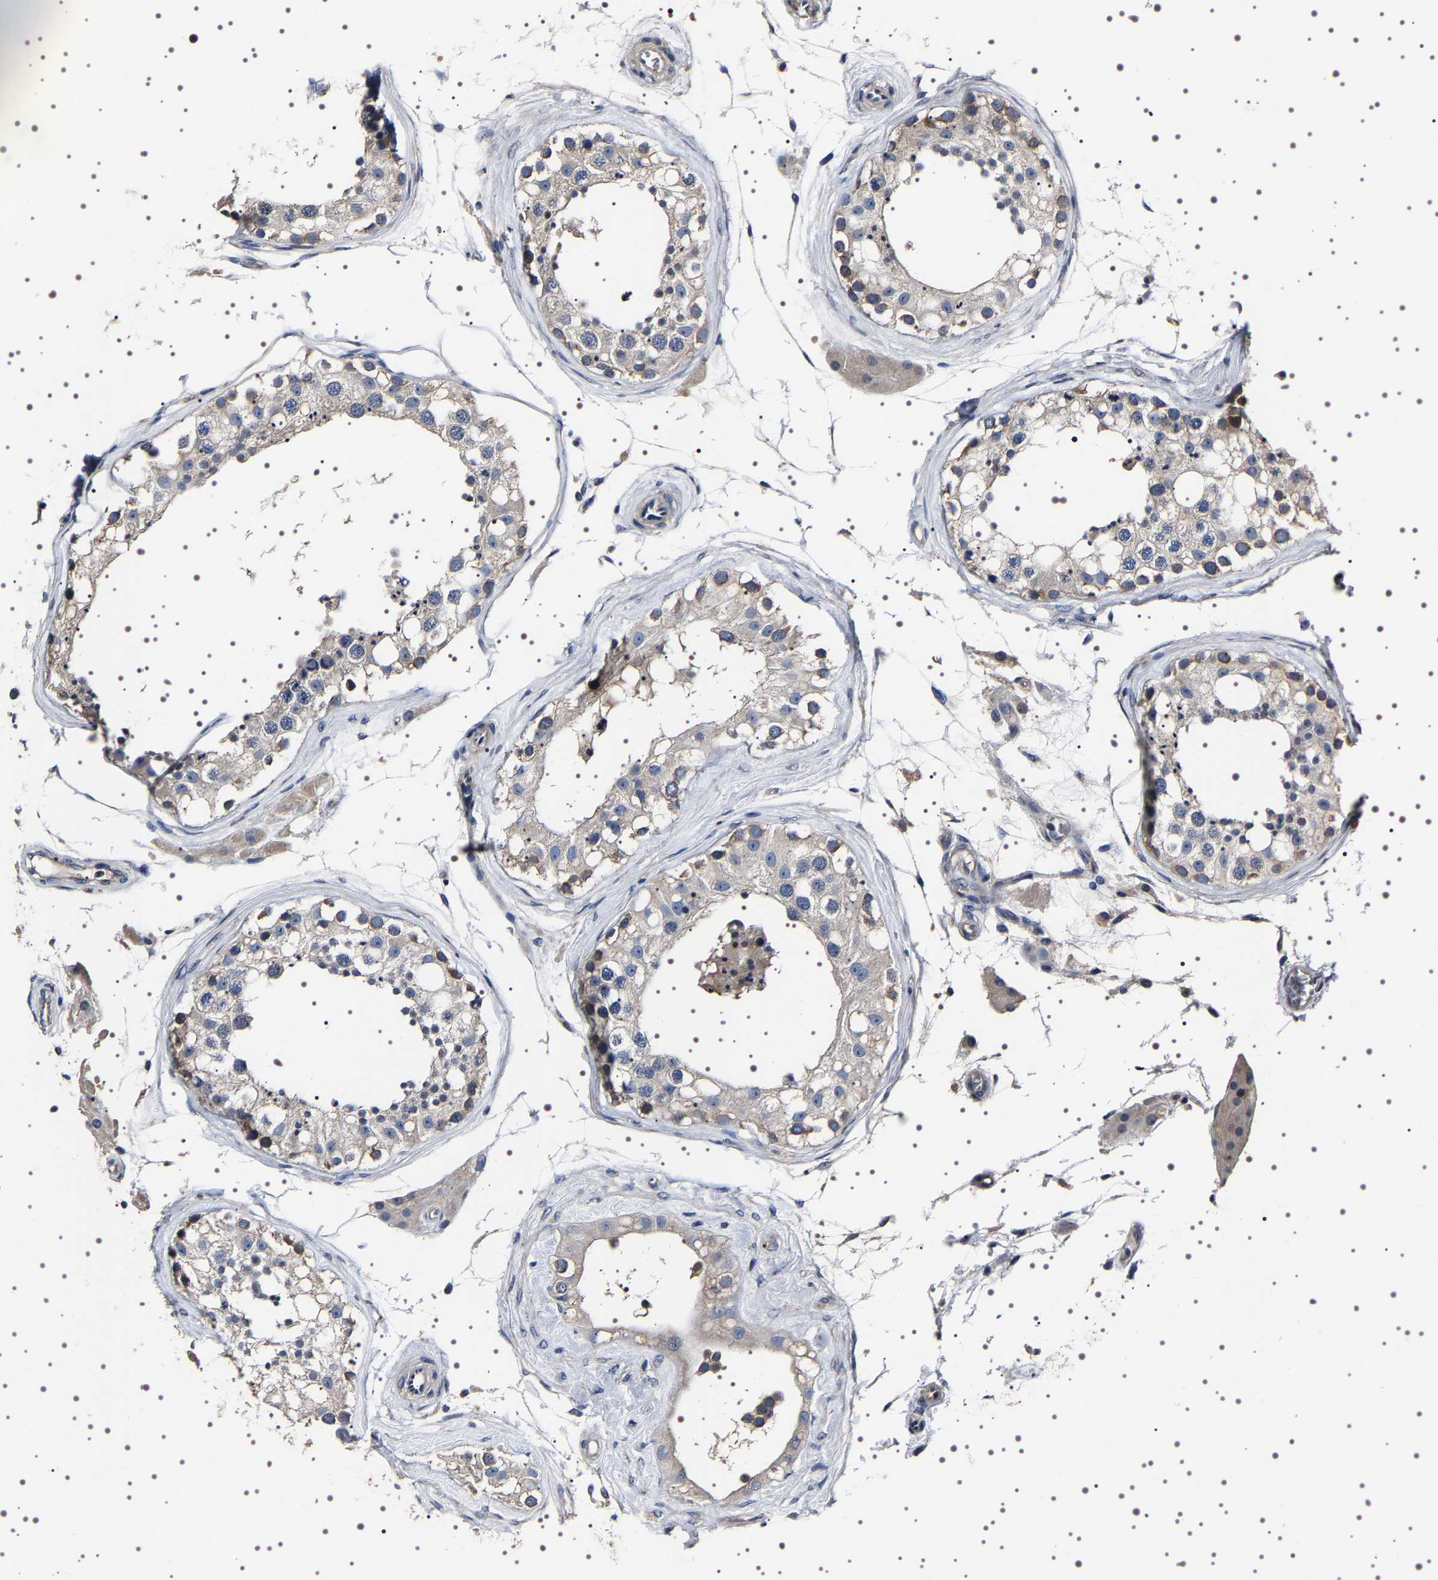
{"staining": {"intensity": "strong", "quantity": "<25%", "location": "cytoplasmic/membranous"}, "tissue": "testis", "cell_type": "Cells in seminiferous ducts", "image_type": "normal", "snomed": [{"axis": "morphology", "description": "Normal tissue, NOS"}, {"axis": "topography", "description": "Testis"}], "caption": "Brown immunohistochemical staining in normal human testis shows strong cytoplasmic/membranous expression in approximately <25% of cells in seminiferous ducts.", "gene": "TARBP1", "patient": {"sex": "male", "age": 68}}